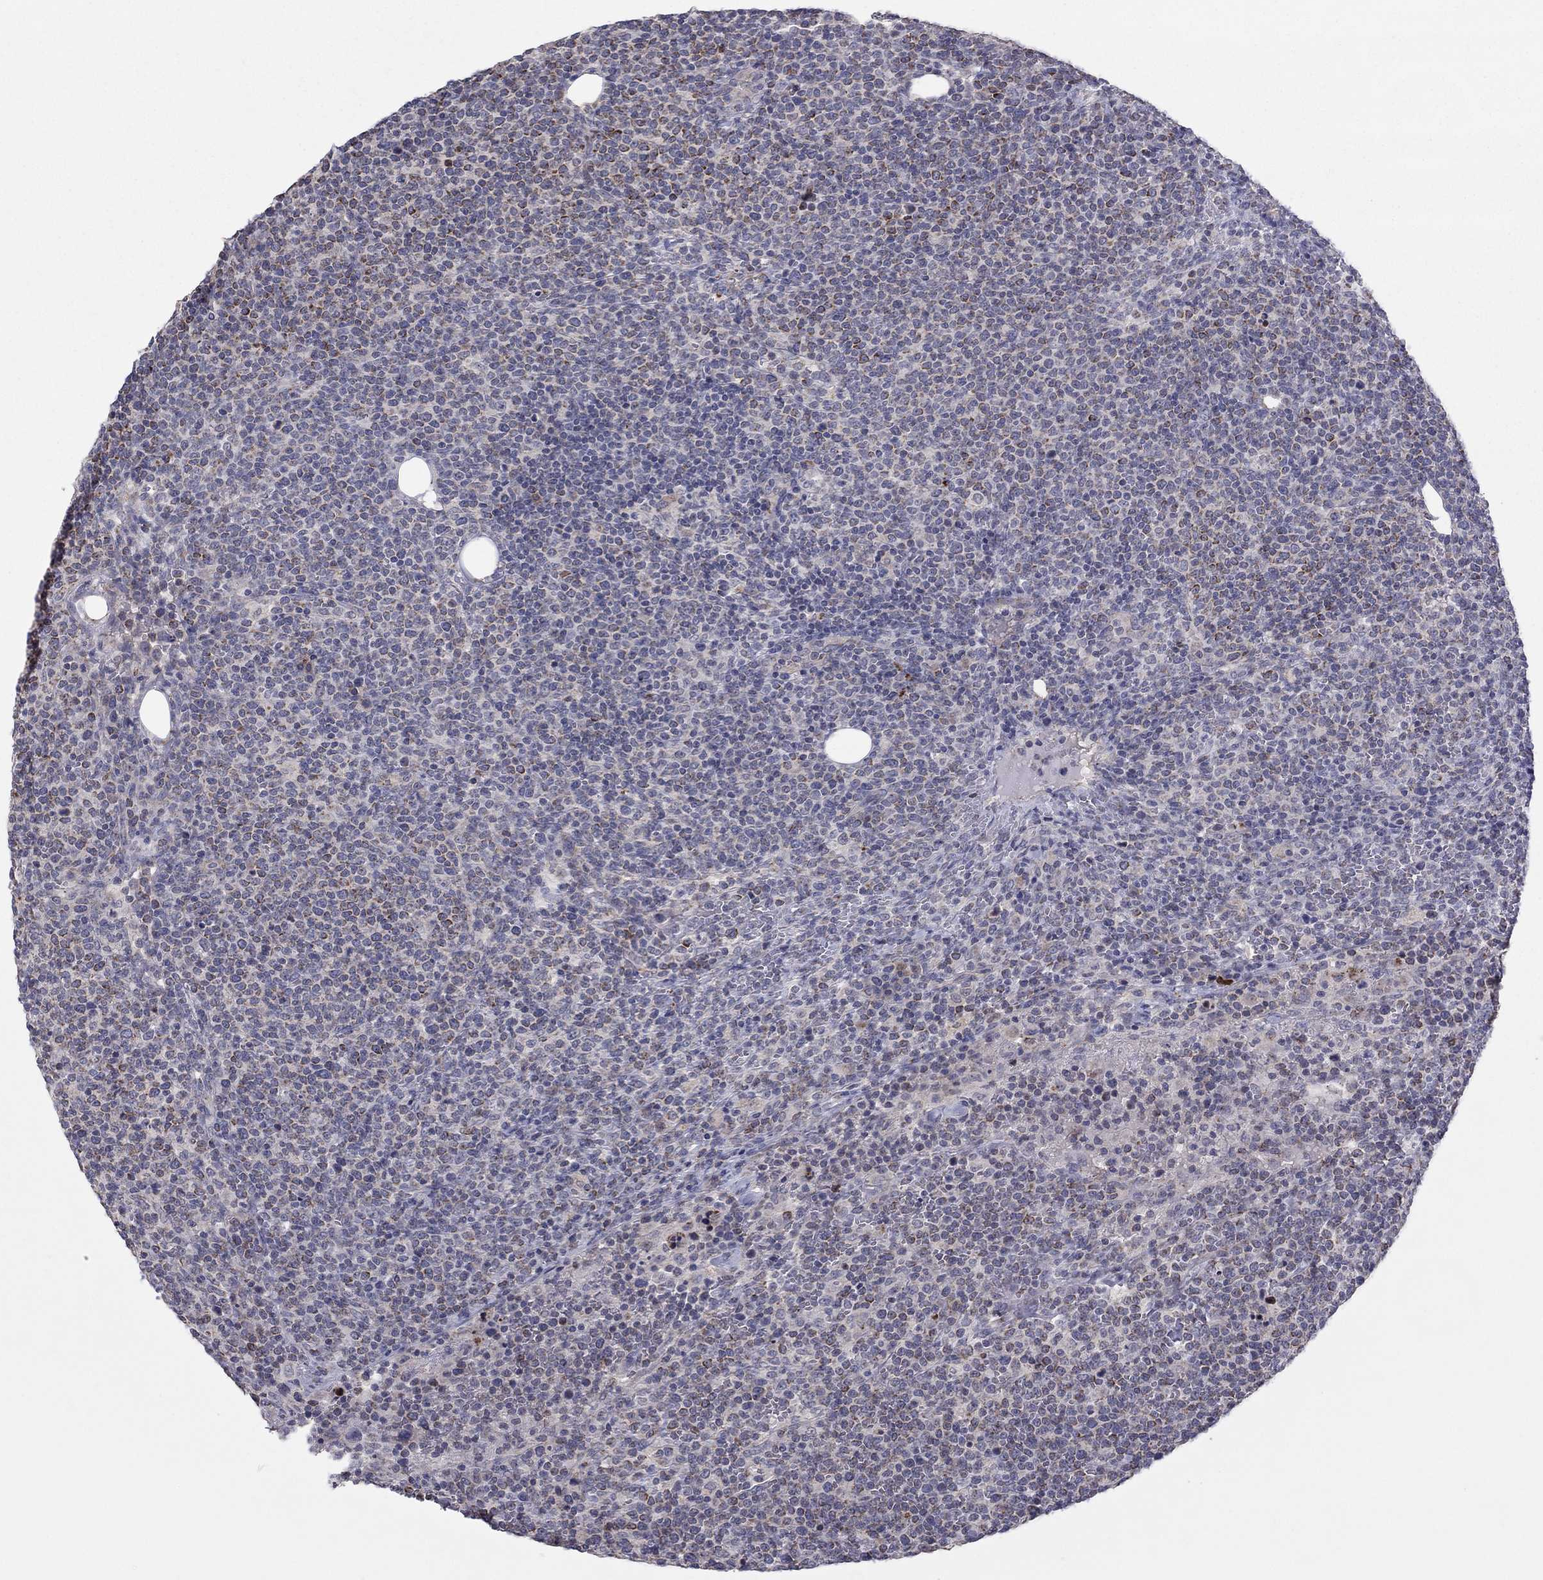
{"staining": {"intensity": "moderate", "quantity": "<25%", "location": "cytoplasmic/membranous"}, "tissue": "lymphoma", "cell_type": "Tumor cells", "image_type": "cancer", "snomed": [{"axis": "morphology", "description": "Malignant lymphoma, non-Hodgkin's type, High grade"}, {"axis": "topography", "description": "Lymph node"}], "caption": "High-grade malignant lymphoma, non-Hodgkin's type stained with a protein marker demonstrates moderate staining in tumor cells.", "gene": "CRACDL", "patient": {"sex": "male", "age": 61}}